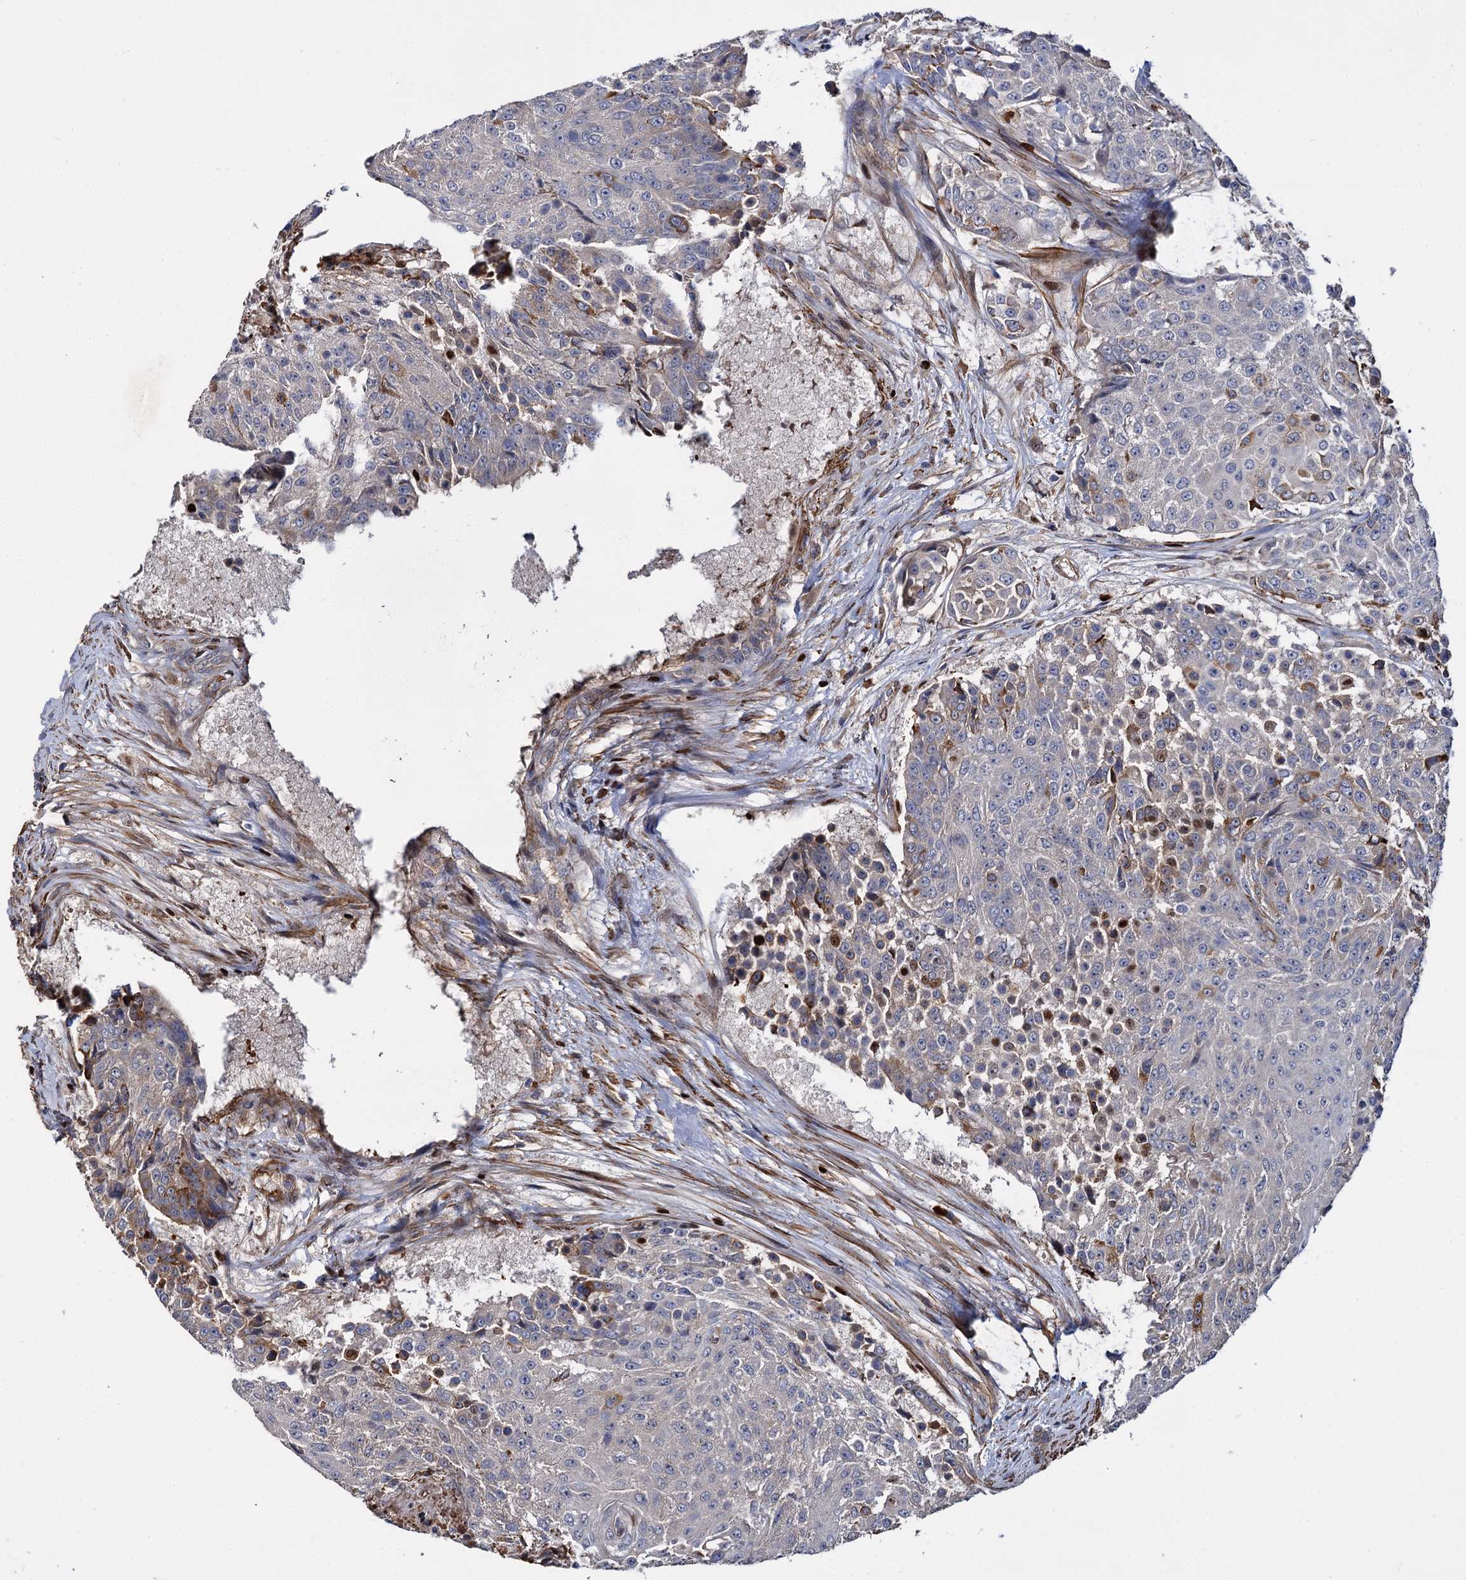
{"staining": {"intensity": "weak", "quantity": "<25%", "location": "cytoplasmic/membranous"}, "tissue": "urothelial cancer", "cell_type": "Tumor cells", "image_type": "cancer", "snomed": [{"axis": "morphology", "description": "Urothelial carcinoma, High grade"}, {"axis": "topography", "description": "Urinary bladder"}], "caption": "Urothelial cancer was stained to show a protein in brown. There is no significant expression in tumor cells. The staining was performed using DAB (3,3'-diaminobenzidine) to visualize the protein expression in brown, while the nuclei were stained in blue with hematoxylin (Magnification: 20x).", "gene": "ISM2", "patient": {"sex": "female", "age": 63}}